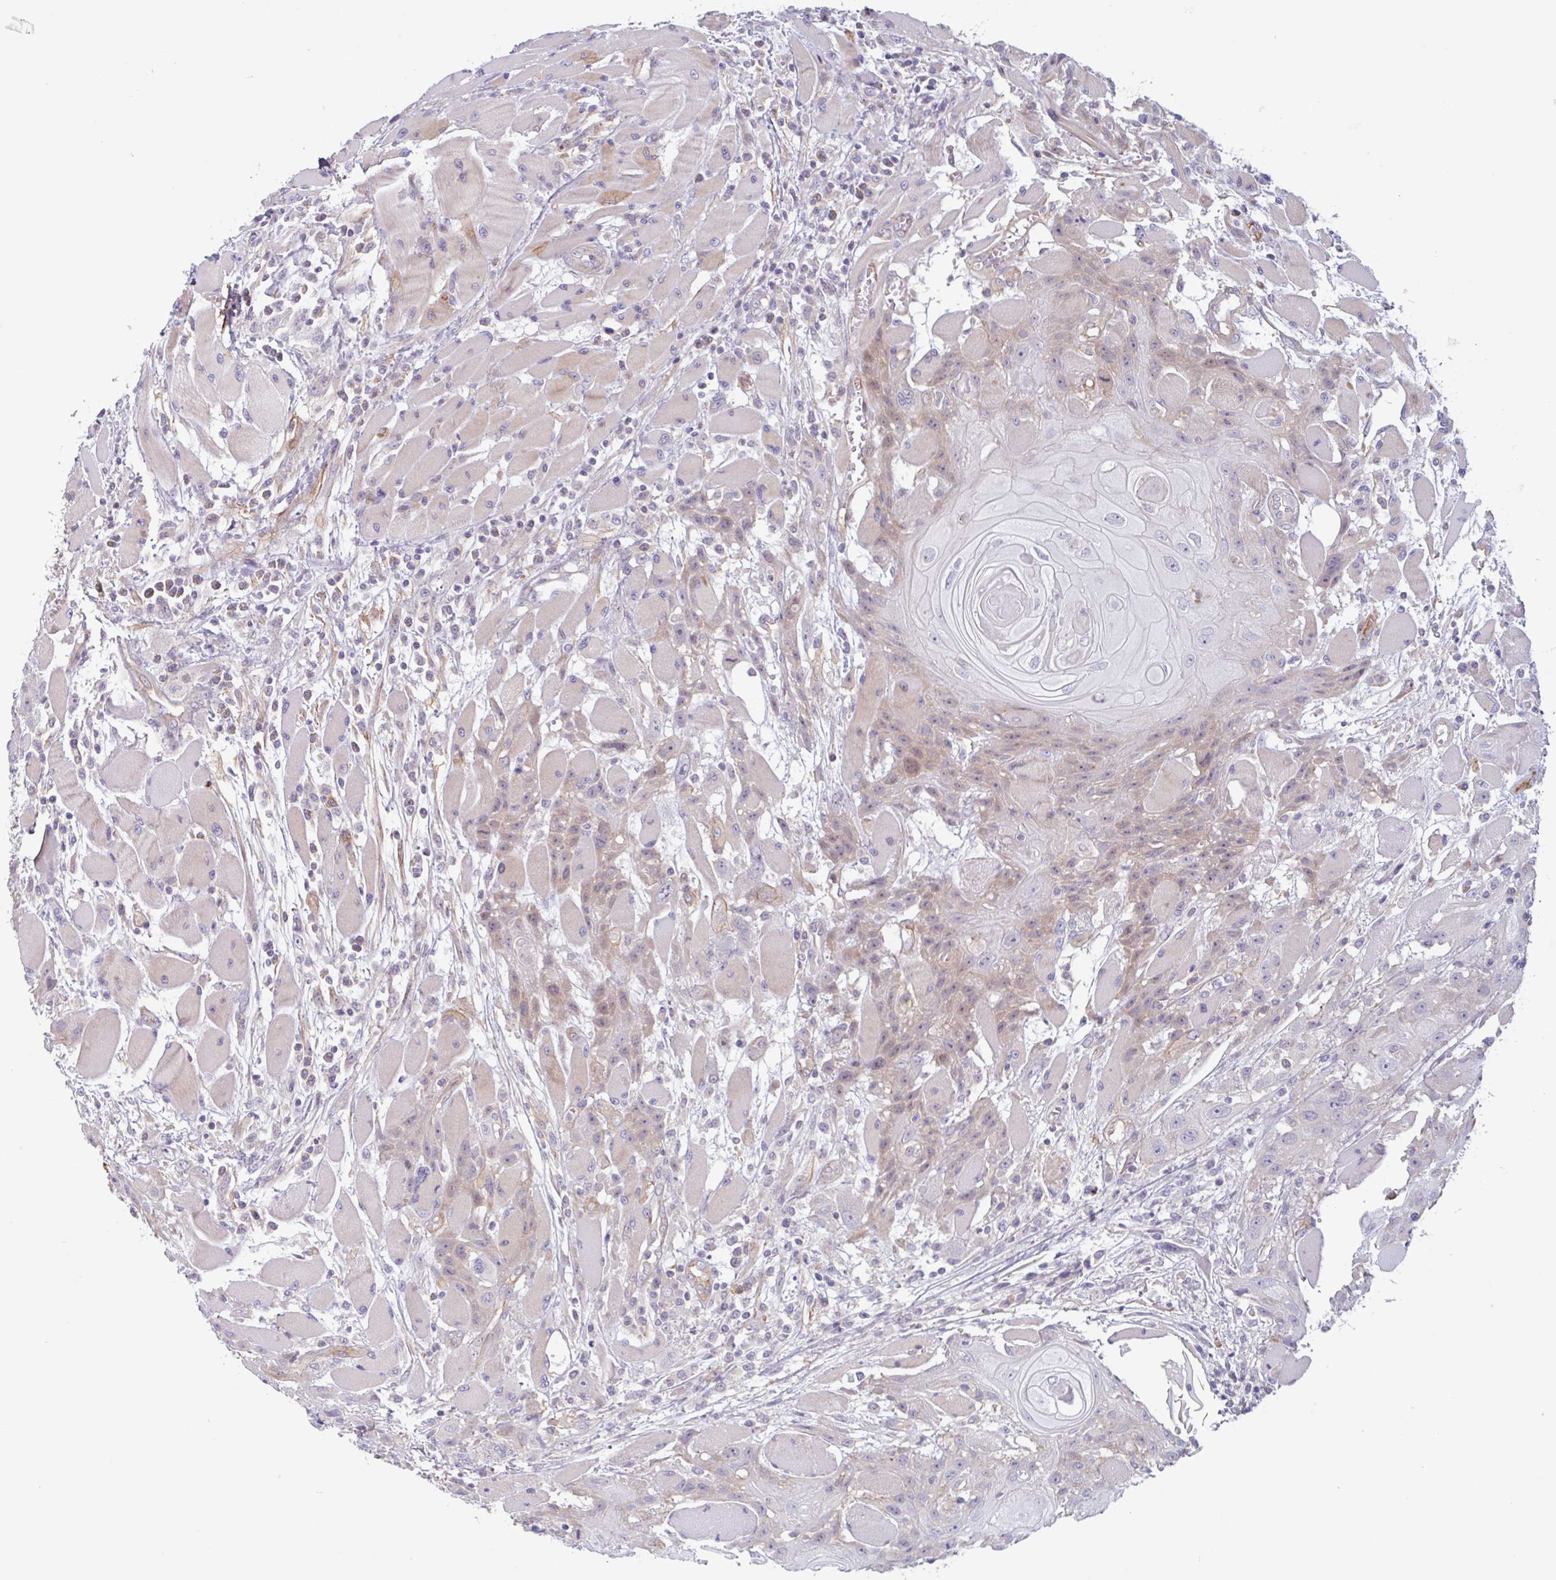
{"staining": {"intensity": "weak", "quantity": "<25%", "location": "cytoplasmic/membranous,nuclear"}, "tissue": "head and neck cancer", "cell_type": "Tumor cells", "image_type": "cancer", "snomed": [{"axis": "morphology", "description": "Squamous cell carcinoma, NOS"}, {"axis": "topography", "description": "Head-Neck"}], "caption": "Immunohistochemical staining of squamous cell carcinoma (head and neck) reveals no significant positivity in tumor cells. (IHC, brightfield microscopy, high magnification).", "gene": "MYH10", "patient": {"sex": "female", "age": 43}}